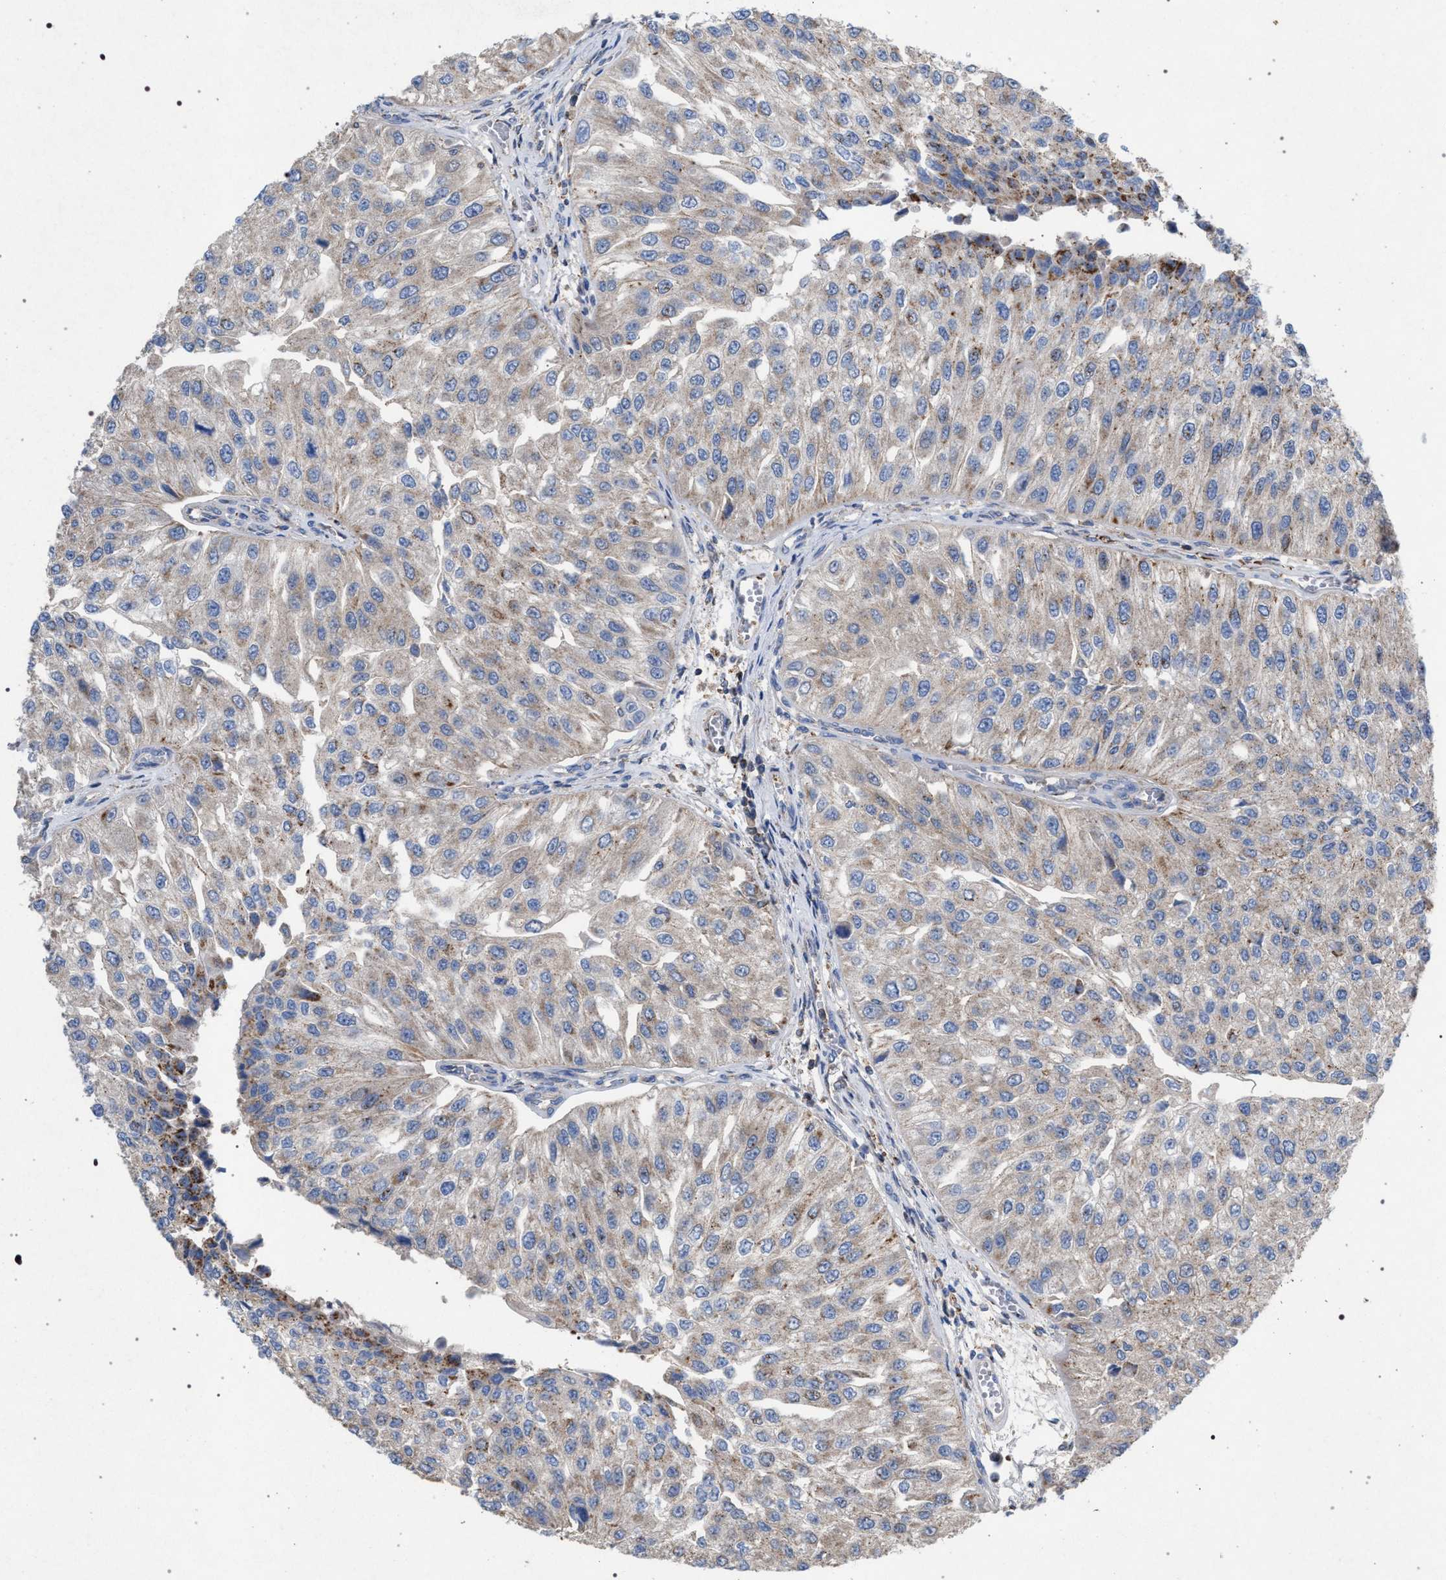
{"staining": {"intensity": "weak", "quantity": "25%-75%", "location": "cytoplasmic/membranous"}, "tissue": "urothelial cancer", "cell_type": "Tumor cells", "image_type": "cancer", "snomed": [{"axis": "morphology", "description": "Urothelial carcinoma, High grade"}, {"axis": "topography", "description": "Kidney"}, {"axis": "topography", "description": "Urinary bladder"}], "caption": "Immunohistochemical staining of human urothelial carcinoma (high-grade) displays low levels of weak cytoplasmic/membranous protein expression in approximately 25%-75% of tumor cells.", "gene": "VPS13A", "patient": {"sex": "male", "age": 77}}